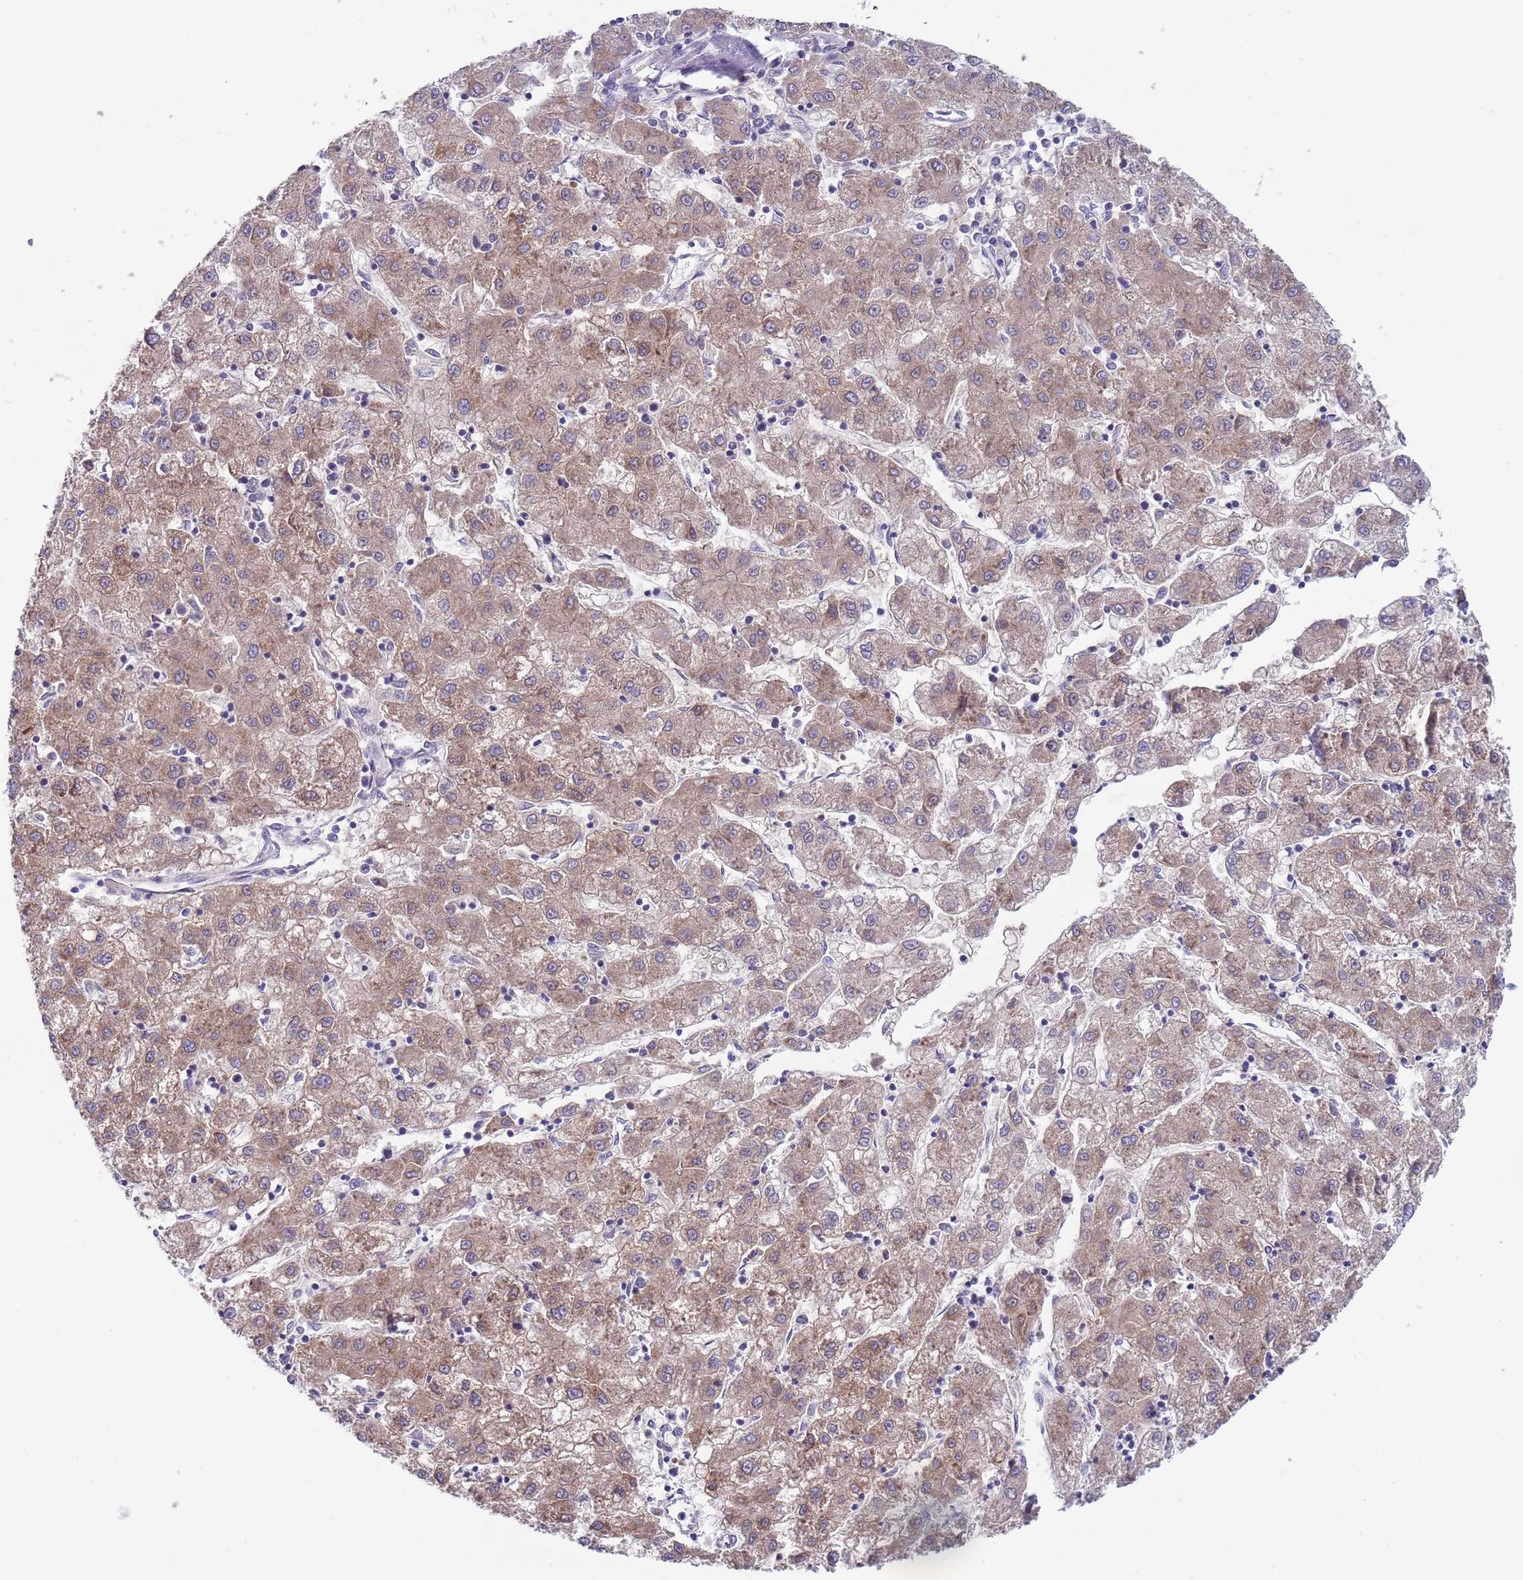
{"staining": {"intensity": "moderate", "quantity": ">75%", "location": "cytoplasmic/membranous"}, "tissue": "liver cancer", "cell_type": "Tumor cells", "image_type": "cancer", "snomed": [{"axis": "morphology", "description": "Carcinoma, Hepatocellular, NOS"}, {"axis": "topography", "description": "Liver"}], "caption": "Immunohistochemical staining of liver cancer shows medium levels of moderate cytoplasmic/membranous protein positivity in about >75% of tumor cells.", "gene": "SPIRE2", "patient": {"sex": "male", "age": 72}}